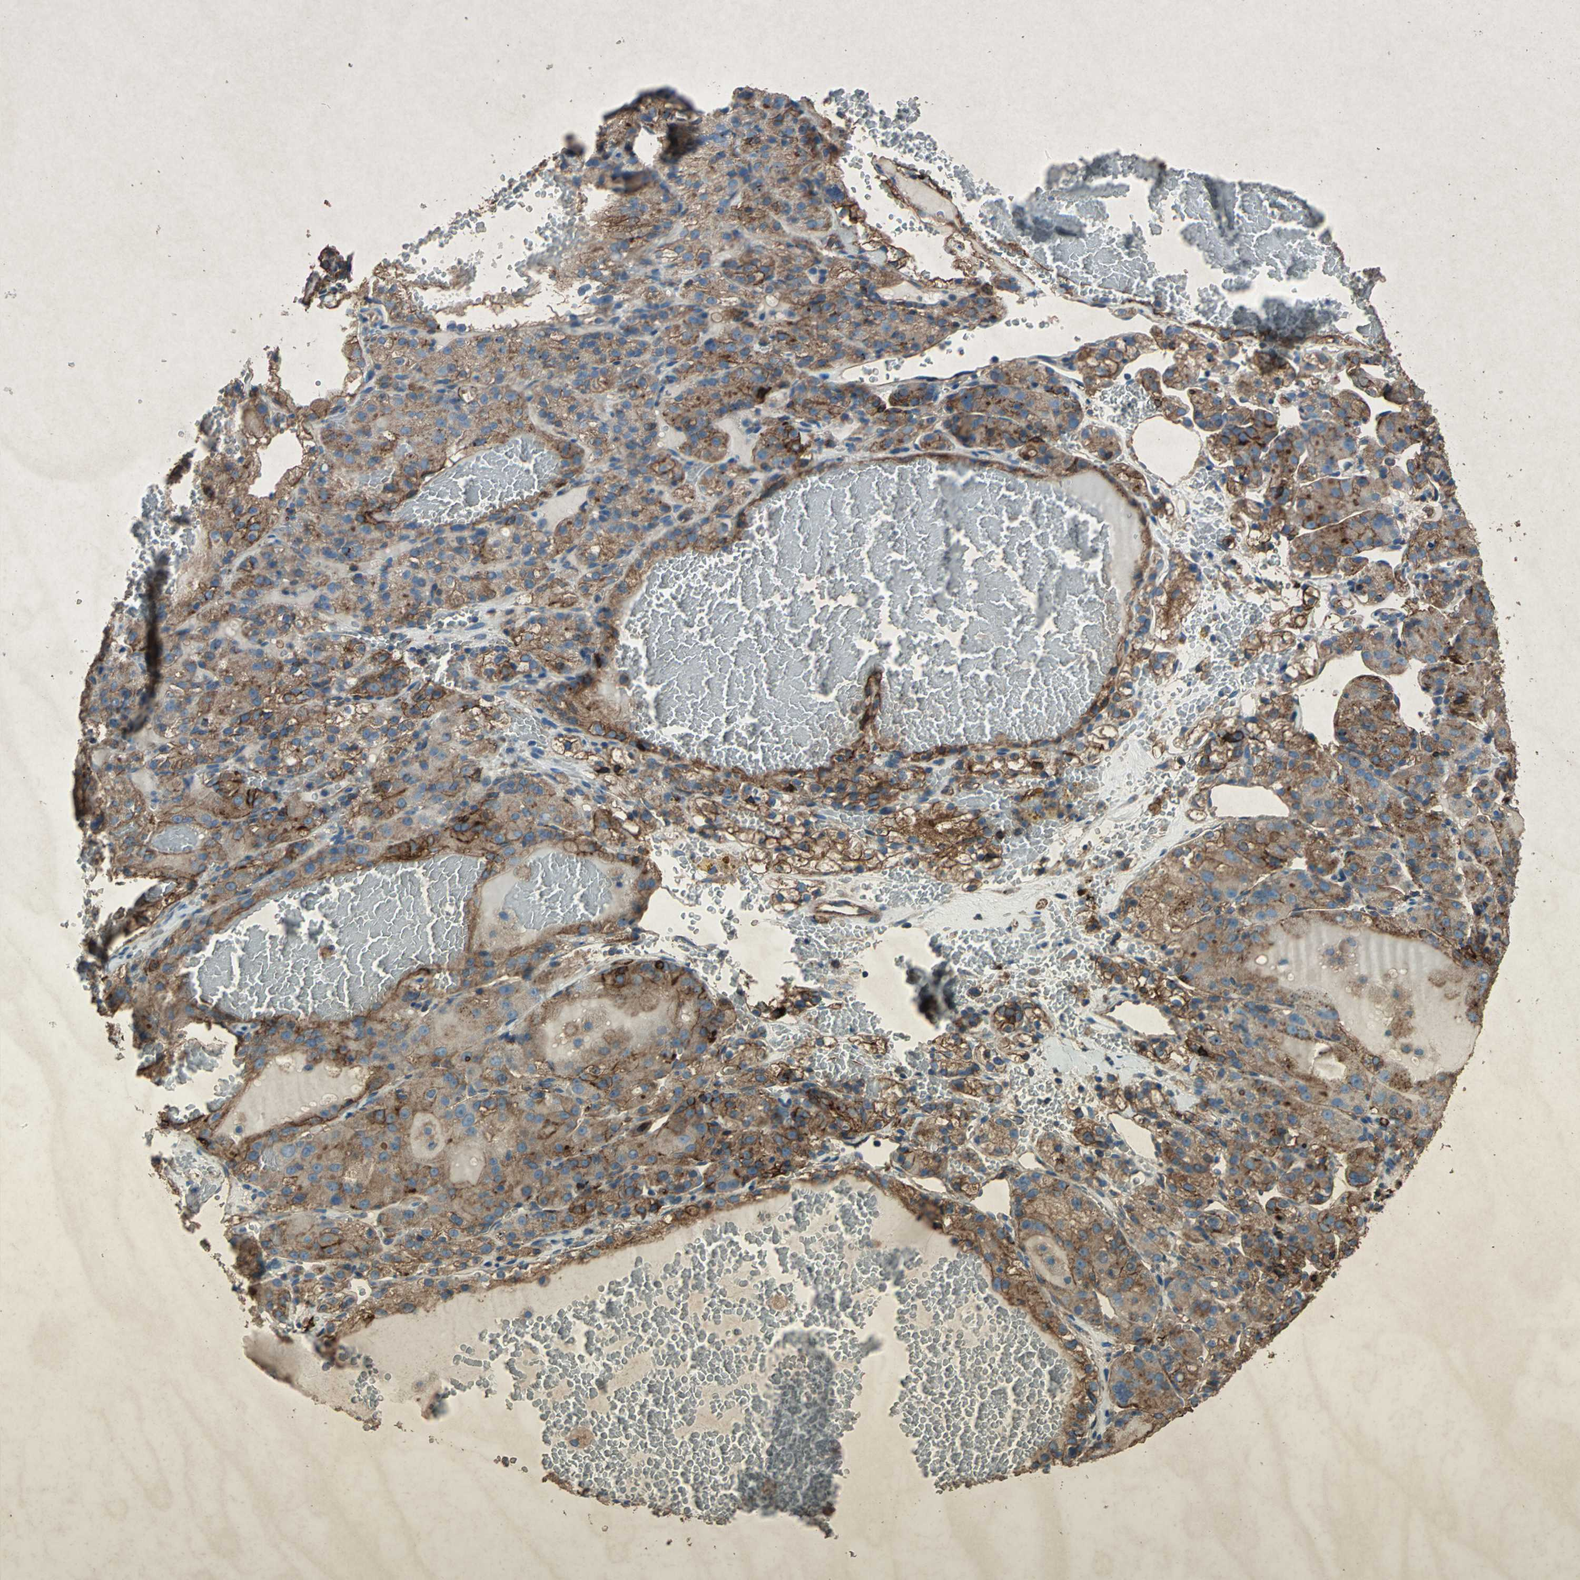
{"staining": {"intensity": "moderate", "quantity": ">75%", "location": "cytoplasmic/membranous"}, "tissue": "renal cancer", "cell_type": "Tumor cells", "image_type": "cancer", "snomed": [{"axis": "morphology", "description": "Normal tissue, NOS"}, {"axis": "morphology", "description": "Adenocarcinoma, NOS"}, {"axis": "topography", "description": "Kidney"}], "caption": "Renal cancer (adenocarcinoma) tissue reveals moderate cytoplasmic/membranous positivity in approximately >75% of tumor cells, visualized by immunohistochemistry.", "gene": "CCR6", "patient": {"sex": "male", "age": 61}}